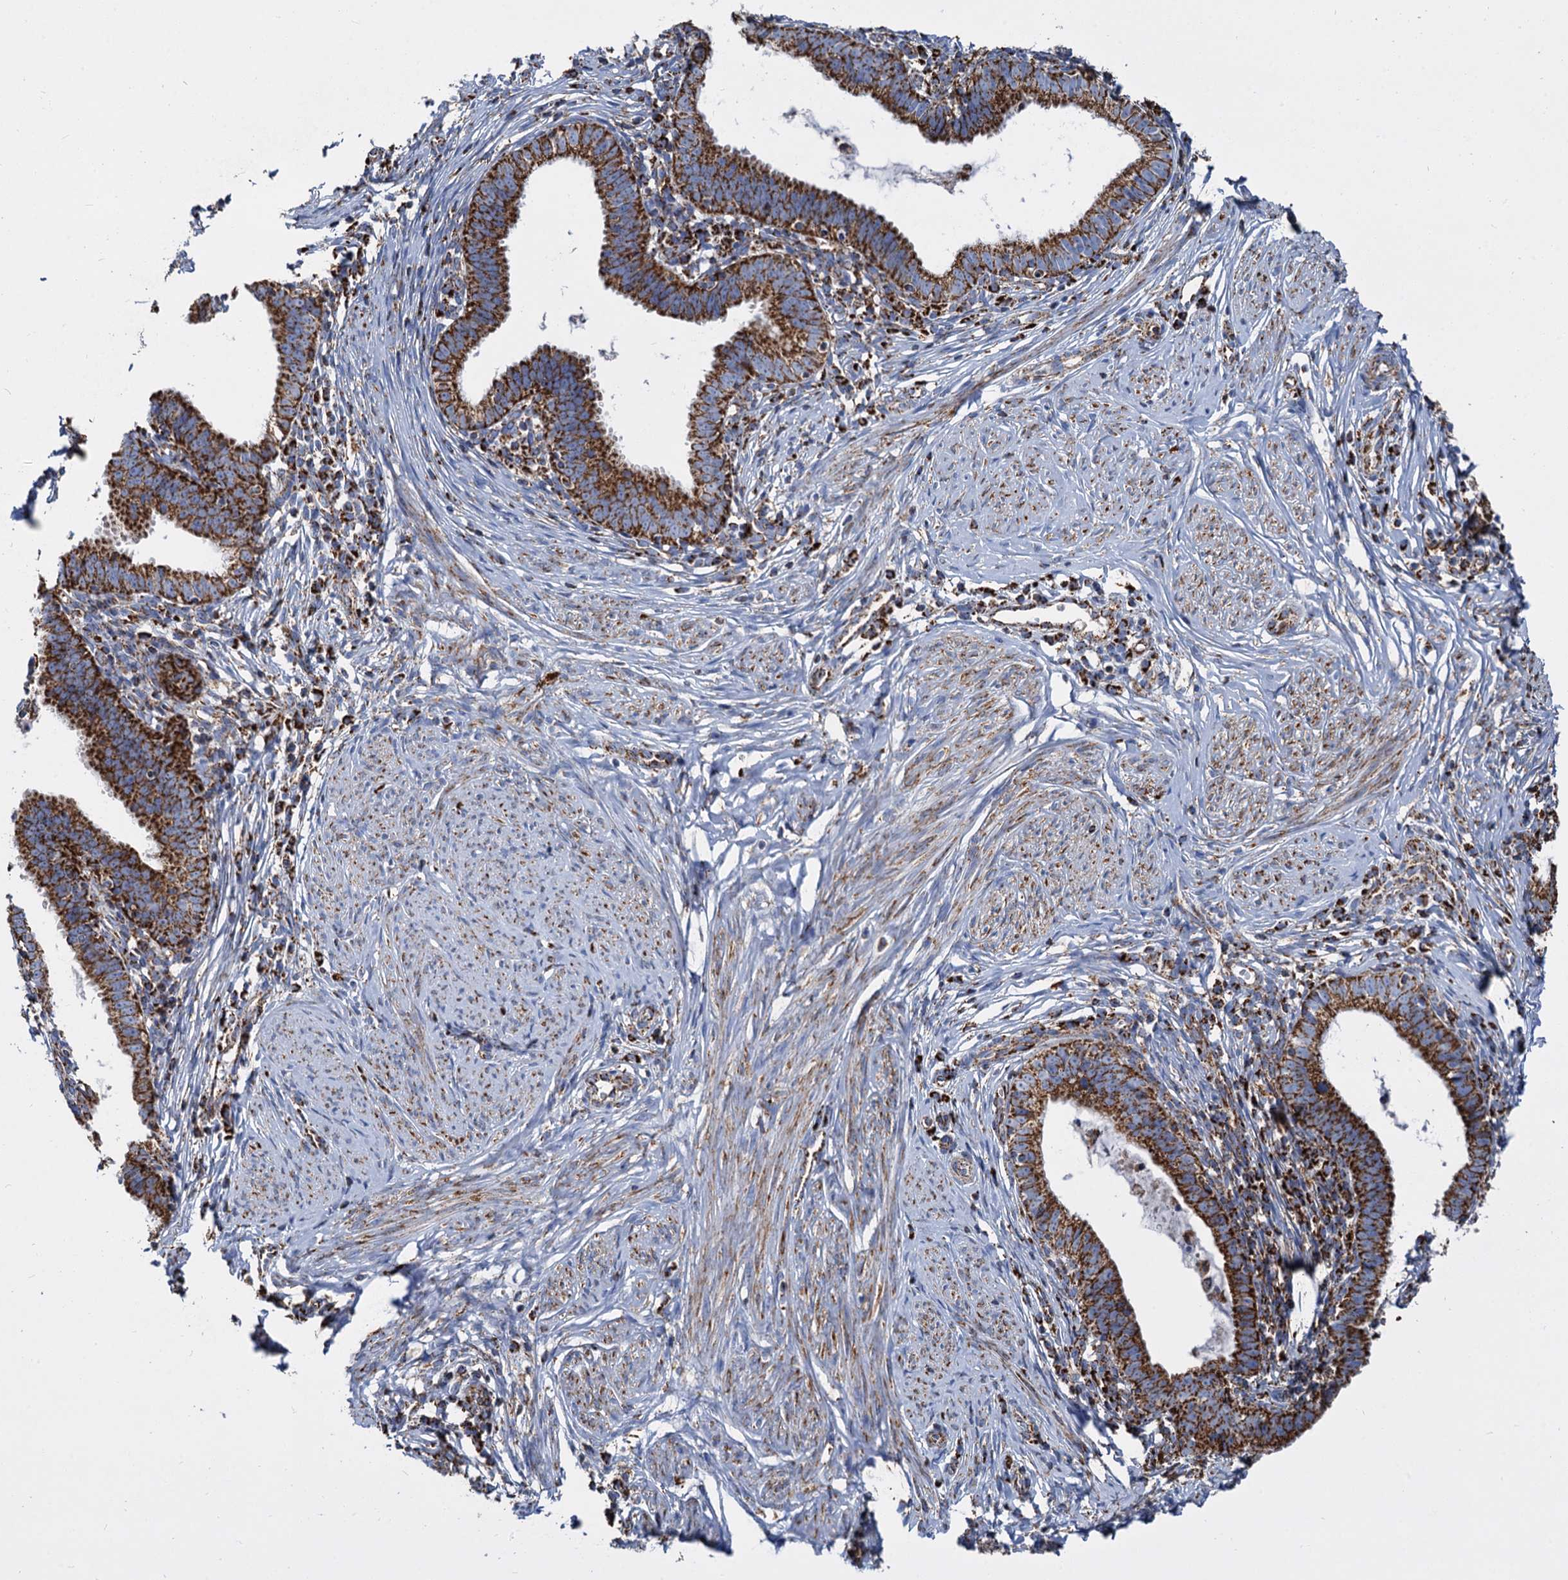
{"staining": {"intensity": "strong", "quantity": ">75%", "location": "cytoplasmic/membranous"}, "tissue": "cervical cancer", "cell_type": "Tumor cells", "image_type": "cancer", "snomed": [{"axis": "morphology", "description": "Adenocarcinoma, NOS"}, {"axis": "topography", "description": "Cervix"}], "caption": "Immunohistochemical staining of human cervical cancer displays high levels of strong cytoplasmic/membranous protein positivity in about >75% of tumor cells.", "gene": "TIMM10", "patient": {"sex": "female", "age": 36}}